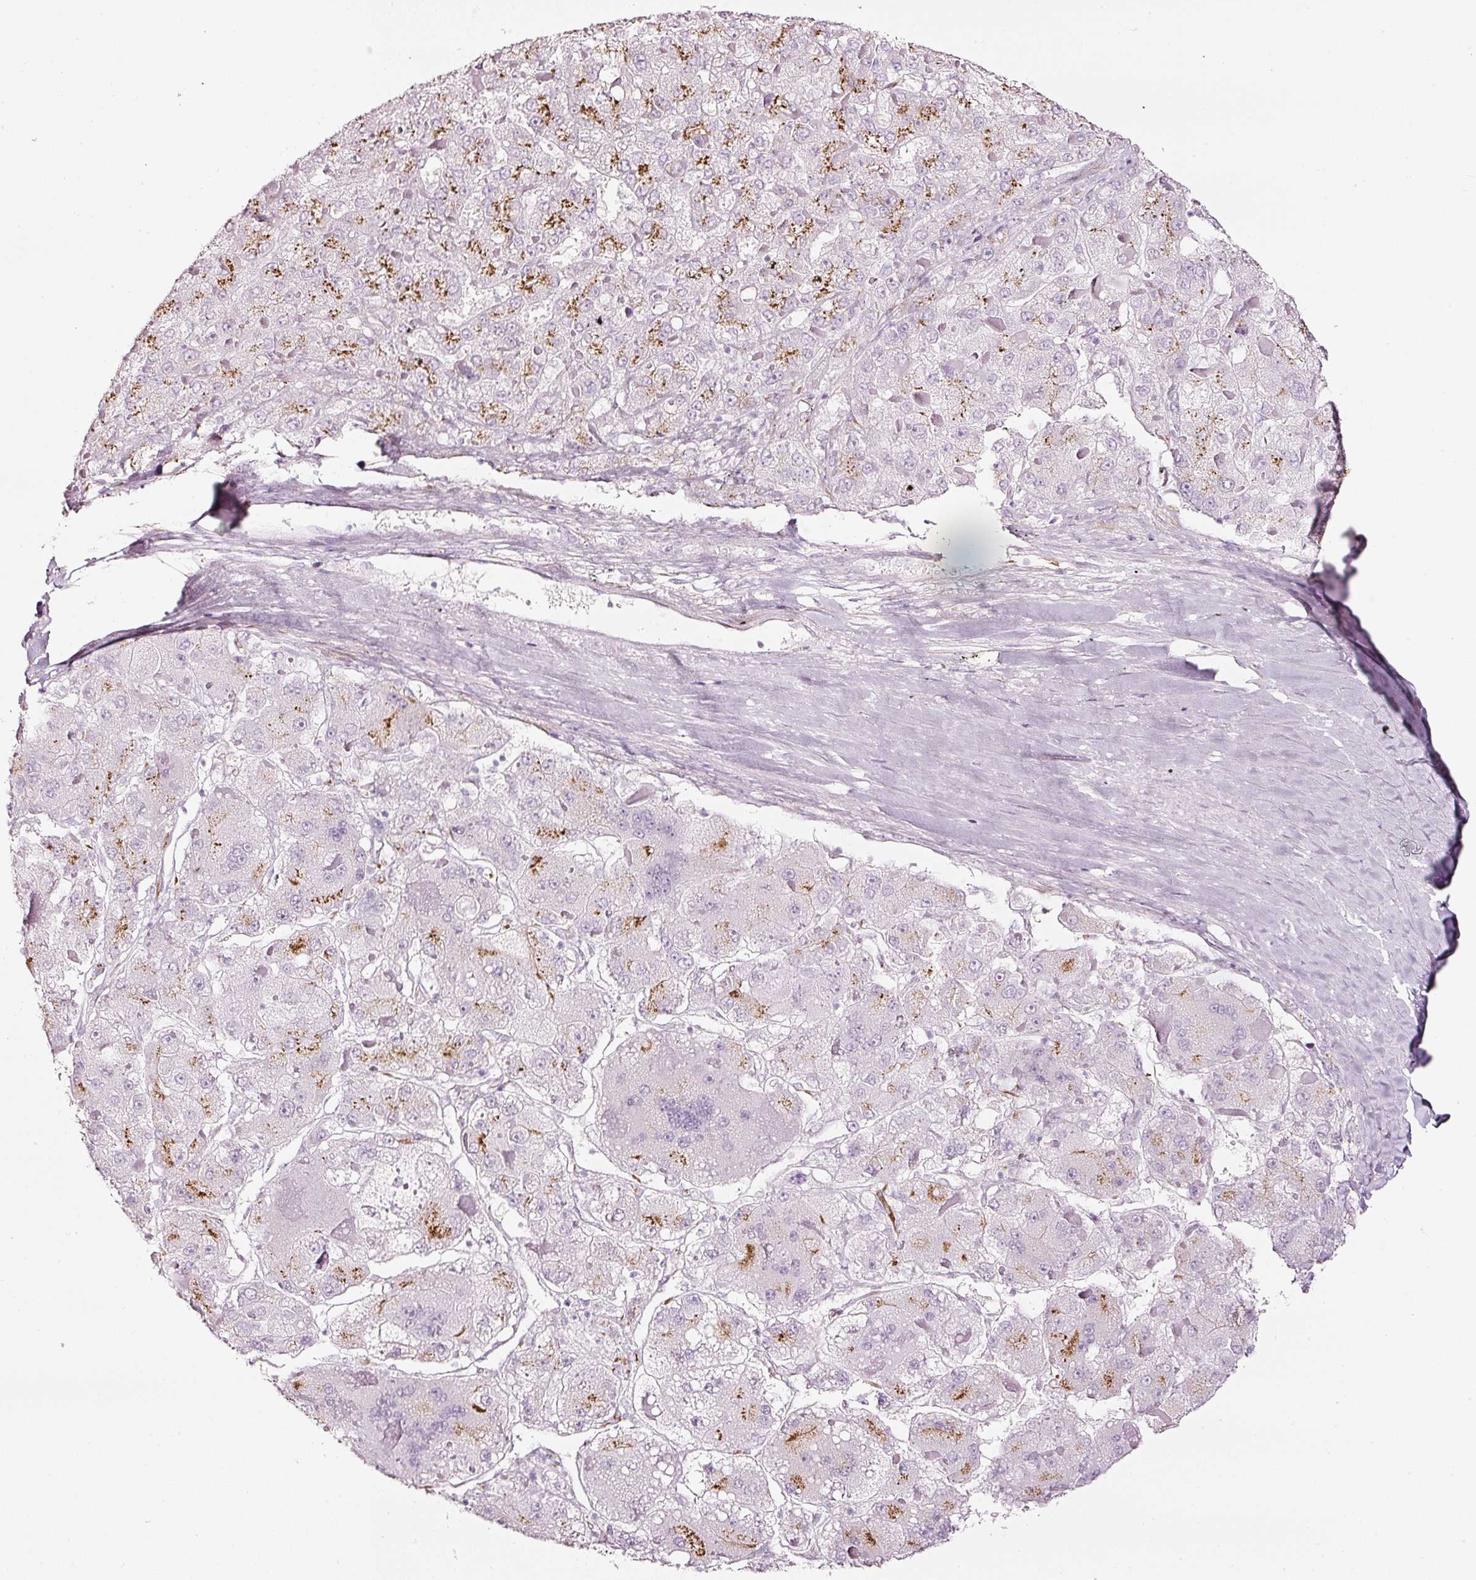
{"staining": {"intensity": "moderate", "quantity": "25%-75%", "location": "cytoplasmic/membranous"}, "tissue": "liver cancer", "cell_type": "Tumor cells", "image_type": "cancer", "snomed": [{"axis": "morphology", "description": "Carcinoma, Hepatocellular, NOS"}, {"axis": "topography", "description": "Liver"}], "caption": "Human liver cancer (hepatocellular carcinoma) stained with a brown dye shows moderate cytoplasmic/membranous positive staining in approximately 25%-75% of tumor cells.", "gene": "SDF4", "patient": {"sex": "female", "age": 73}}